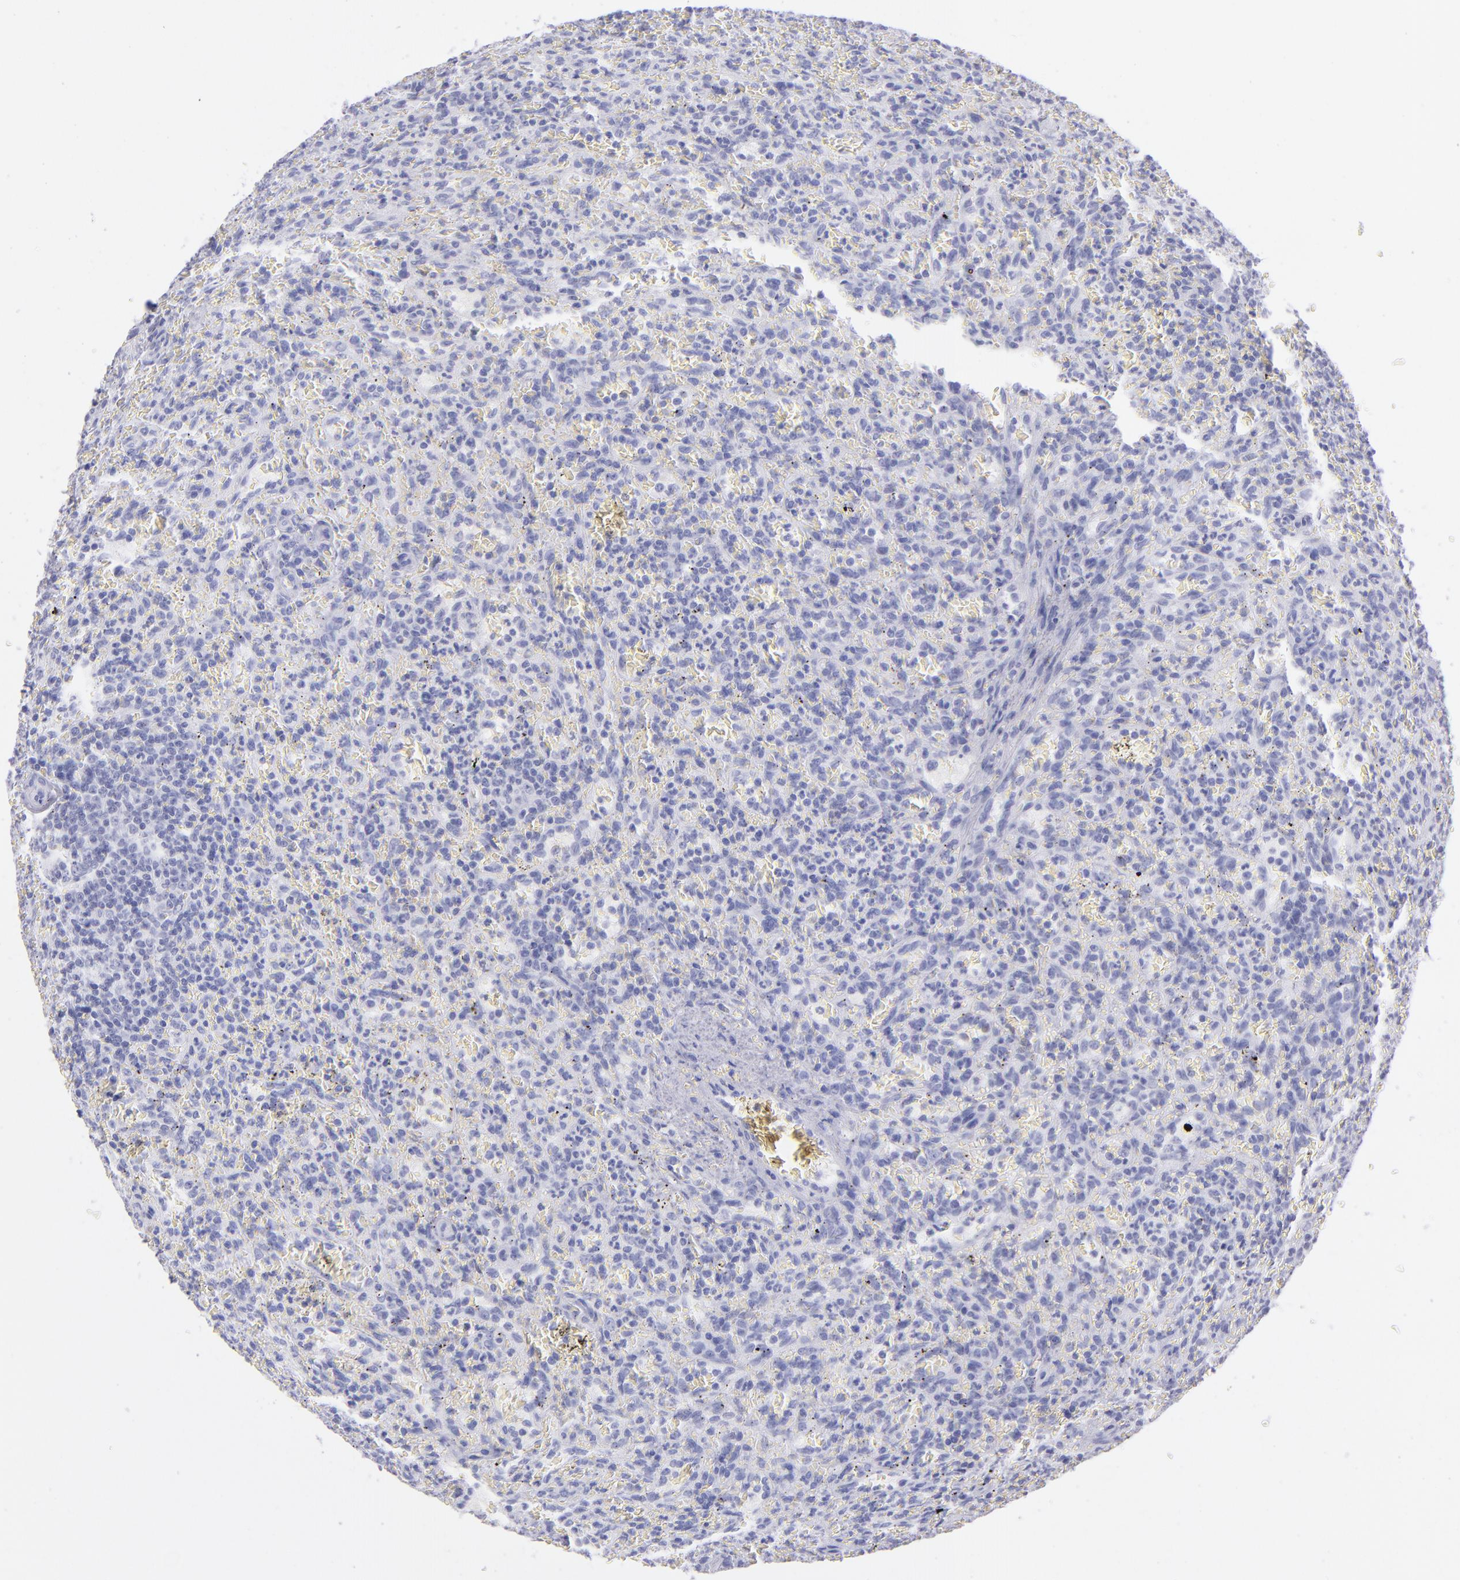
{"staining": {"intensity": "negative", "quantity": "none", "location": "none"}, "tissue": "lymphoma", "cell_type": "Tumor cells", "image_type": "cancer", "snomed": [{"axis": "morphology", "description": "Malignant lymphoma, non-Hodgkin's type, Low grade"}, {"axis": "topography", "description": "Spleen"}], "caption": "Immunohistochemical staining of lymphoma displays no significant positivity in tumor cells.", "gene": "PRPH", "patient": {"sex": "female", "age": 64}}